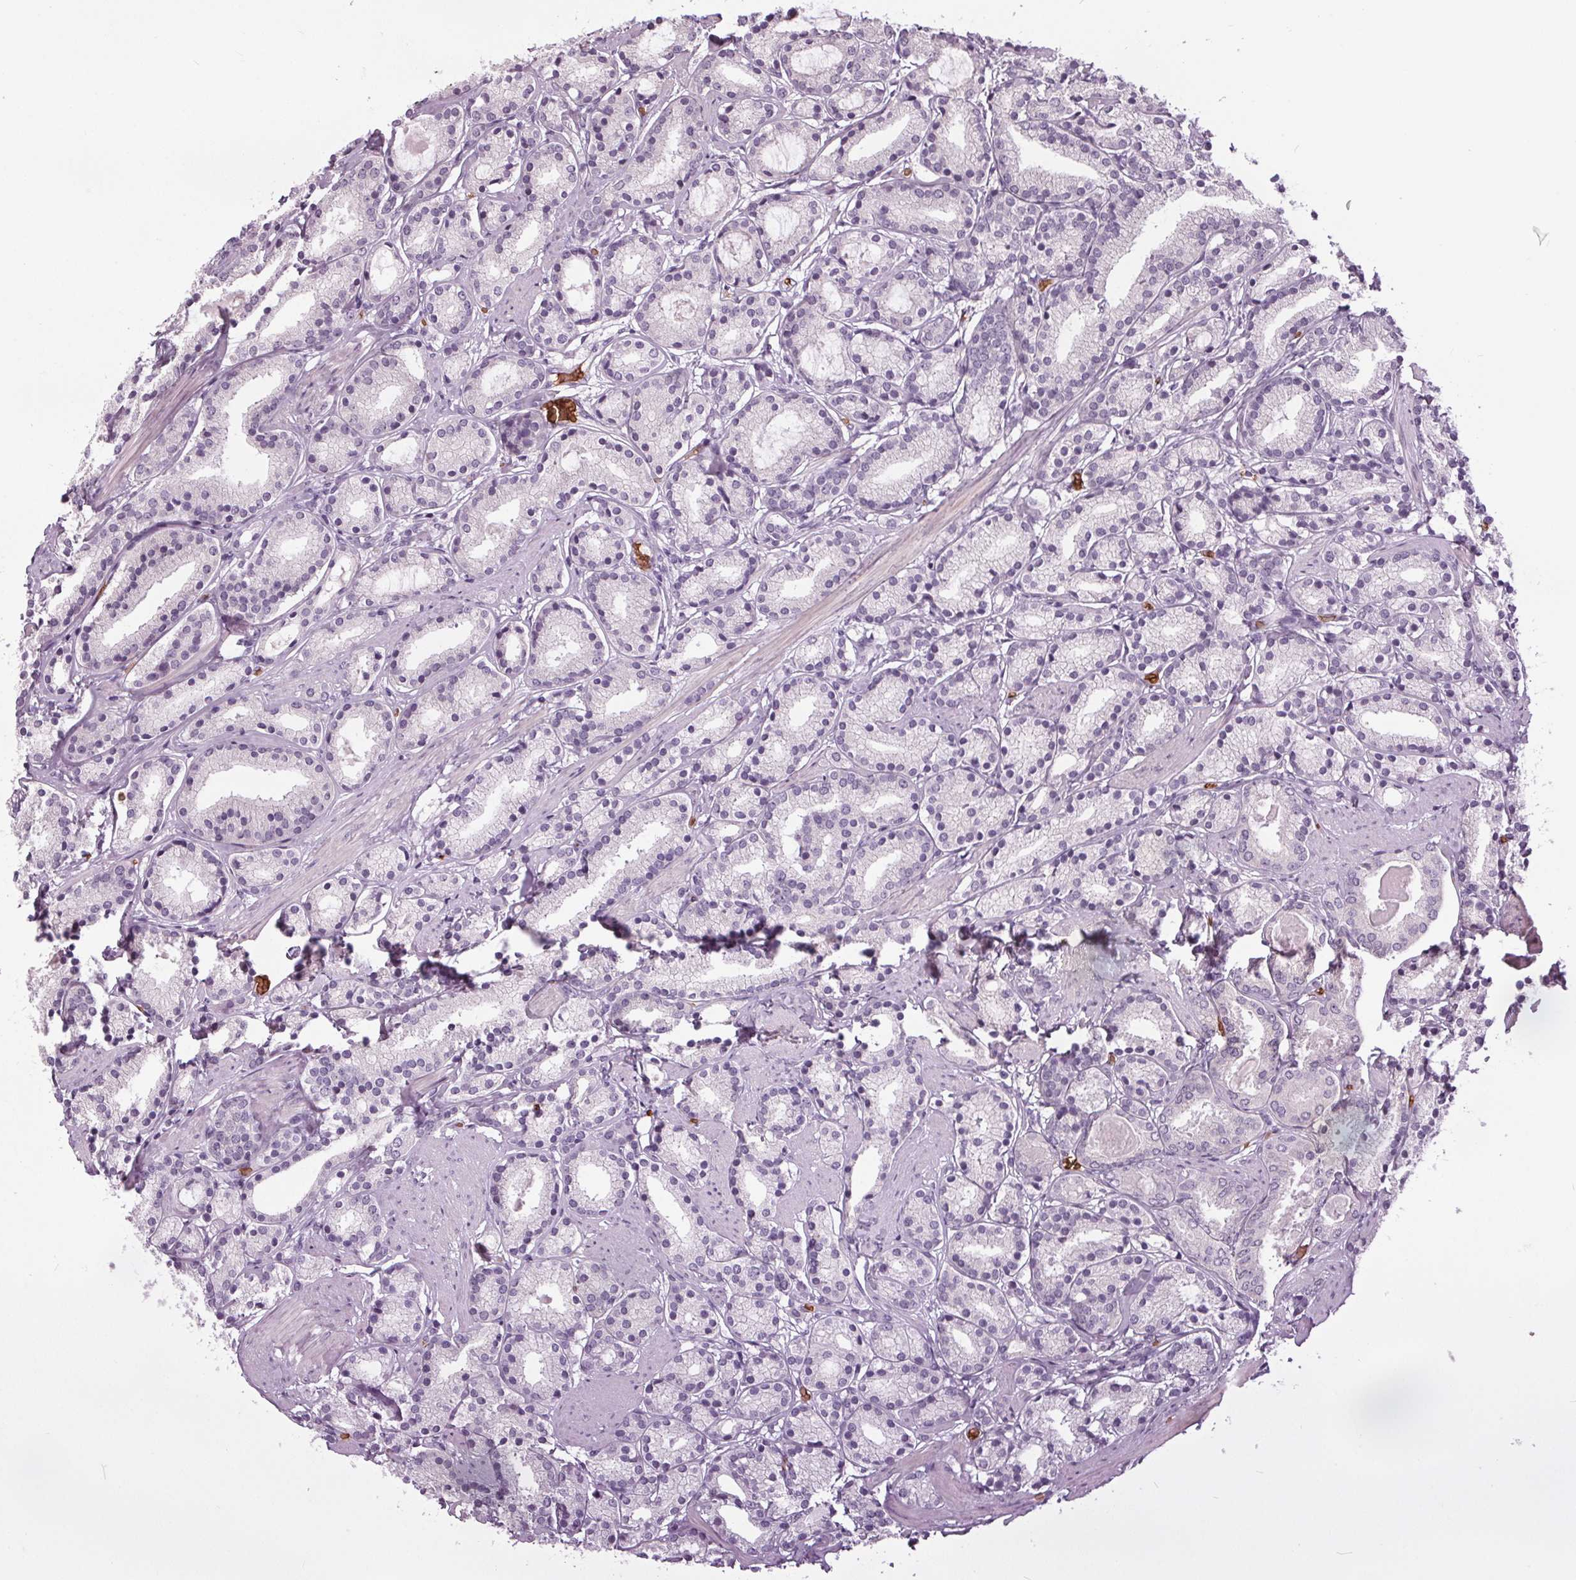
{"staining": {"intensity": "negative", "quantity": "none", "location": "none"}, "tissue": "prostate cancer", "cell_type": "Tumor cells", "image_type": "cancer", "snomed": [{"axis": "morphology", "description": "Adenocarcinoma, High grade"}, {"axis": "topography", "description": "Prostate"}], "caption": "IHC of human prostate adenocarcinoma (high-grade) demonstrates no staining in tumor cells. (DAB immunohistochemistry visualized using brightfield microscopy, high magnification).", "gene": "SLC4A1", "patient": {"sex": "male", "age": 63}}